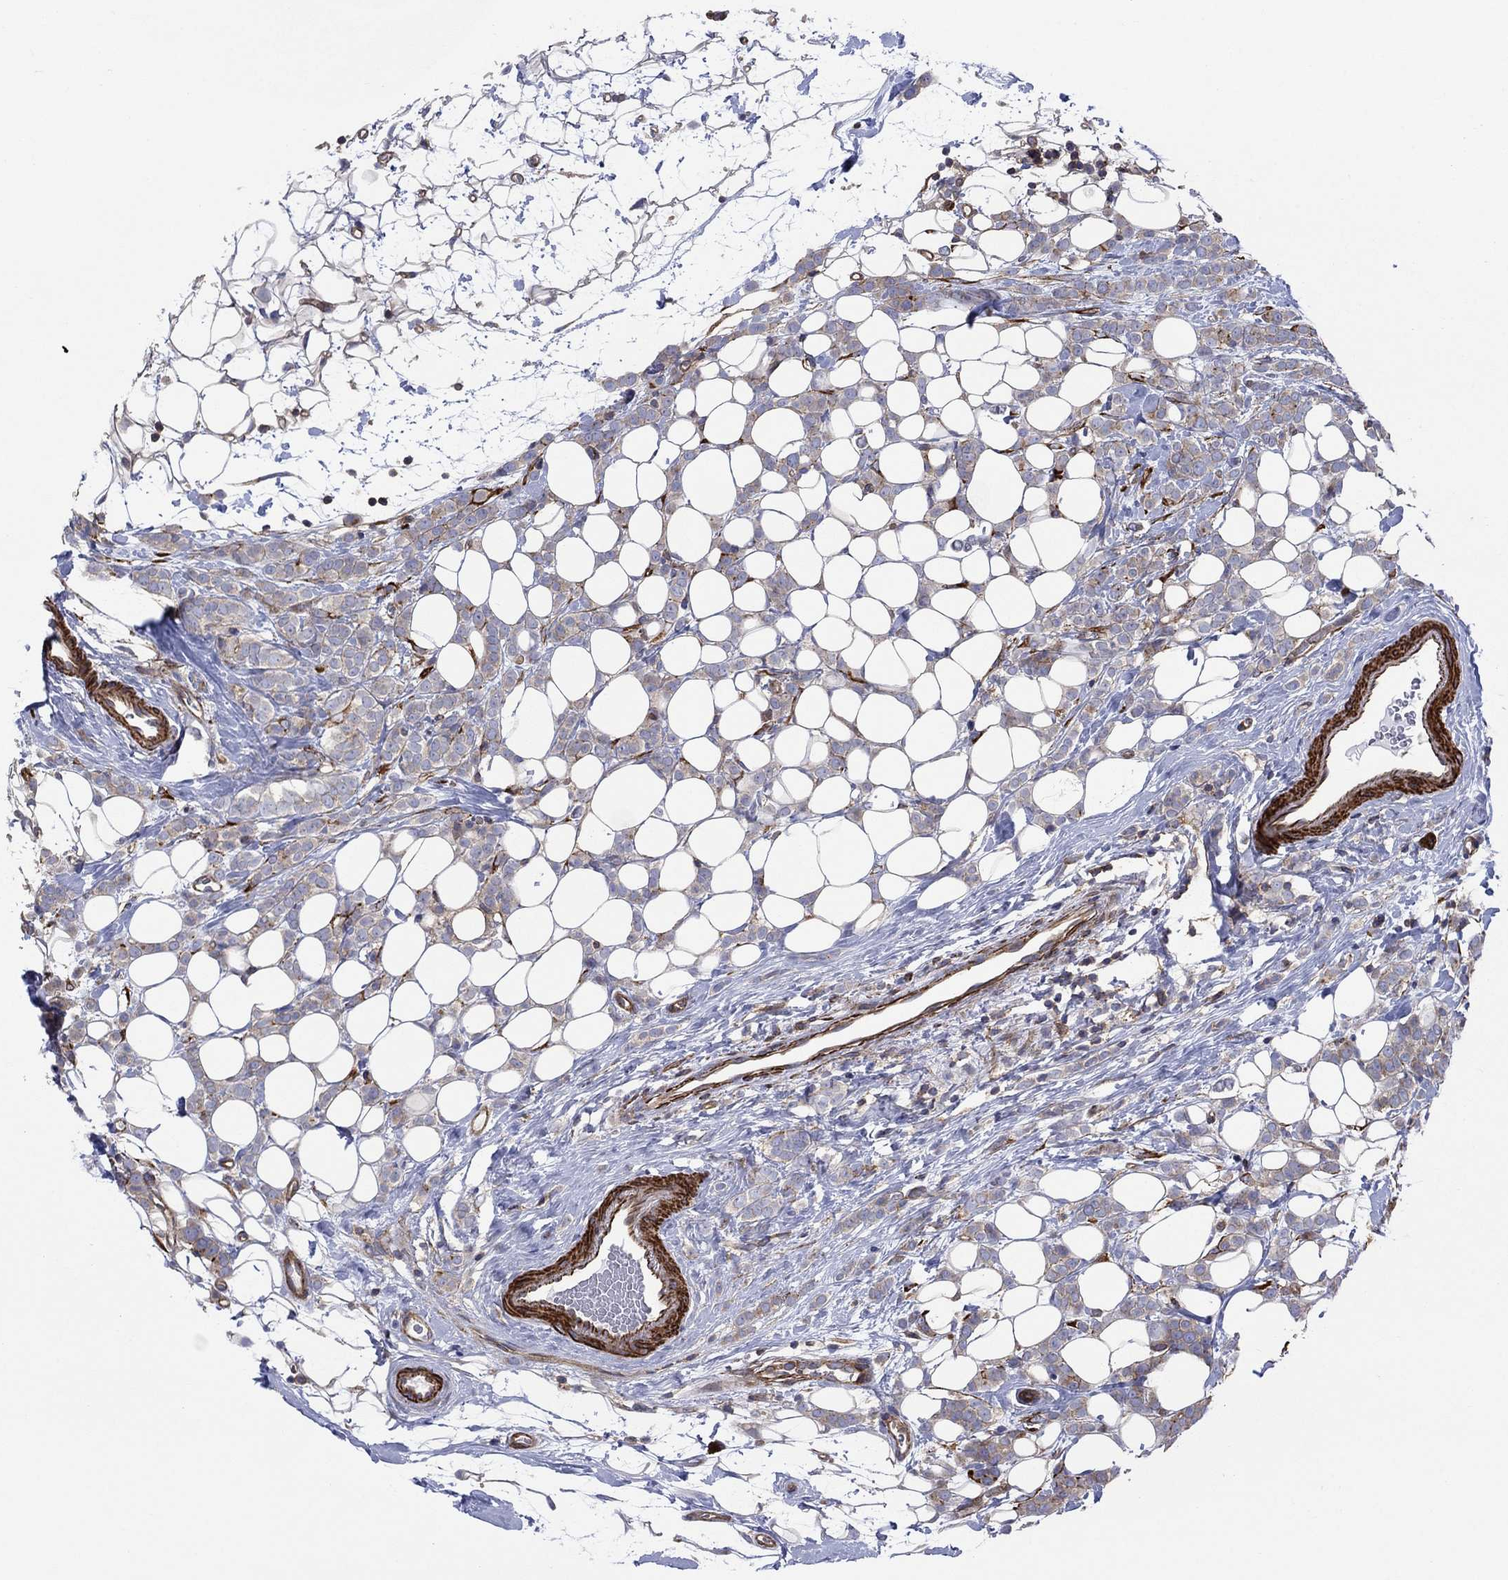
{"staining": {"intensity": "strong", "quantity": "<25%", "location": "cytoplasmic/membranous"}, "tissue": "breast cancer", "cell_type": "Tumor cells", "image_type": "cancer", "snomed": [{"axis": "morphology", "description": "Lobular carcinoma"}, {"axis": "topography", "description": "Breast"}], "caption": "Human breast cancer (lobular carcinoma) stained with a protein marker reveals strong staining in tumor cells.", "gene": "PAG1", "patient": {"sex": "female", "age": 49}}